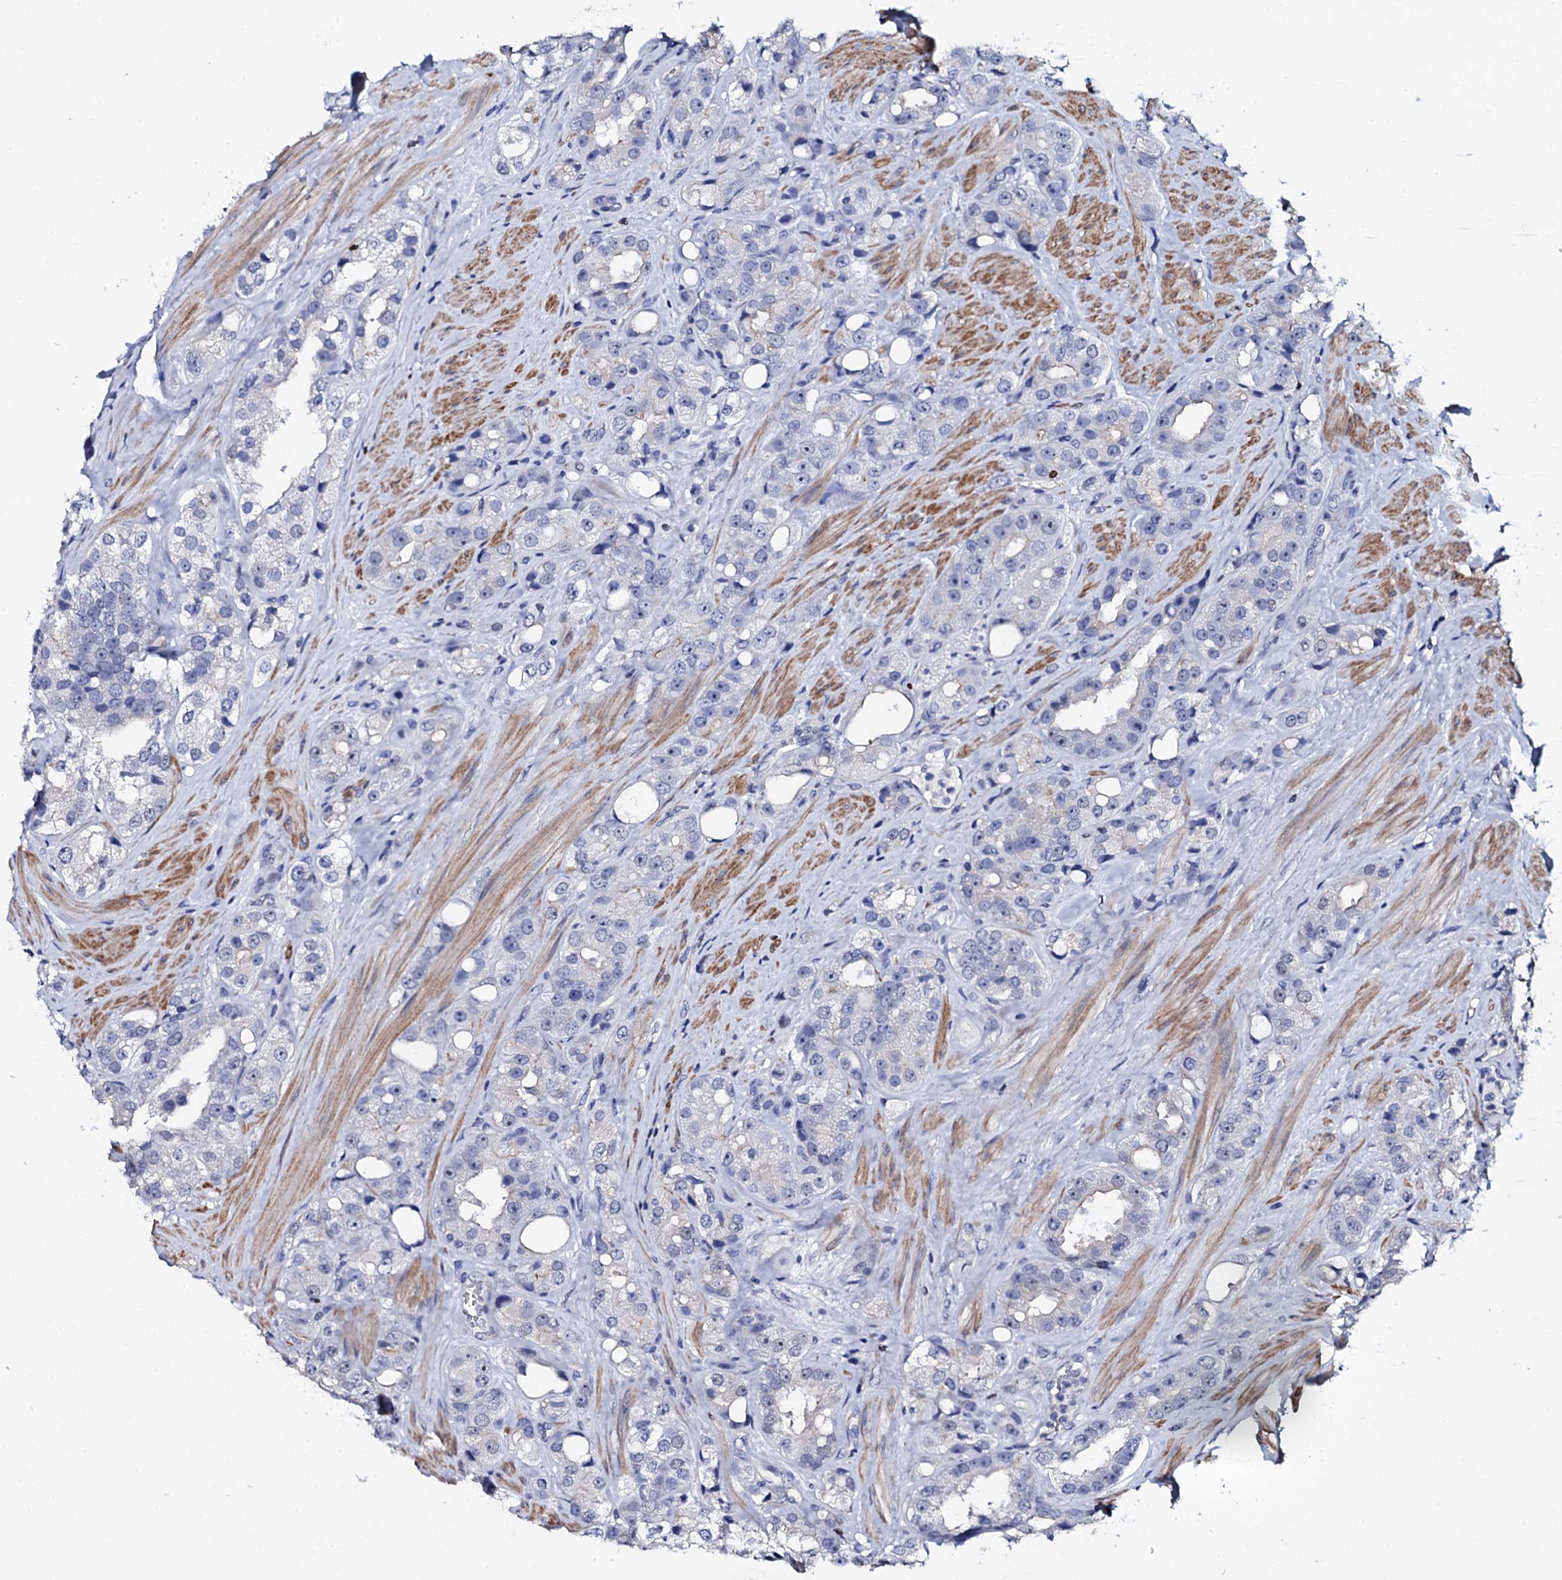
{"staining": {"intensity": "negative", "quantity": "none", "location": "none"}, "tissue": "prostate cancer", "cell_type": "Tumor cells", "image_type": "cancer", "snomed": [{"axis": "morphology", "description": "Adenocarcinoma, NOS"}, {"axis": "topography", "description": "Prostate"}], "caption": "Immunohistochemistry of prostate adenocarcinoma shows no staining in tumor cells. (Immunohistochemistry, brightfield microscopy, high magnification).", "gene": "NPM2", "patient": {"sex": "male", "age": 79}}